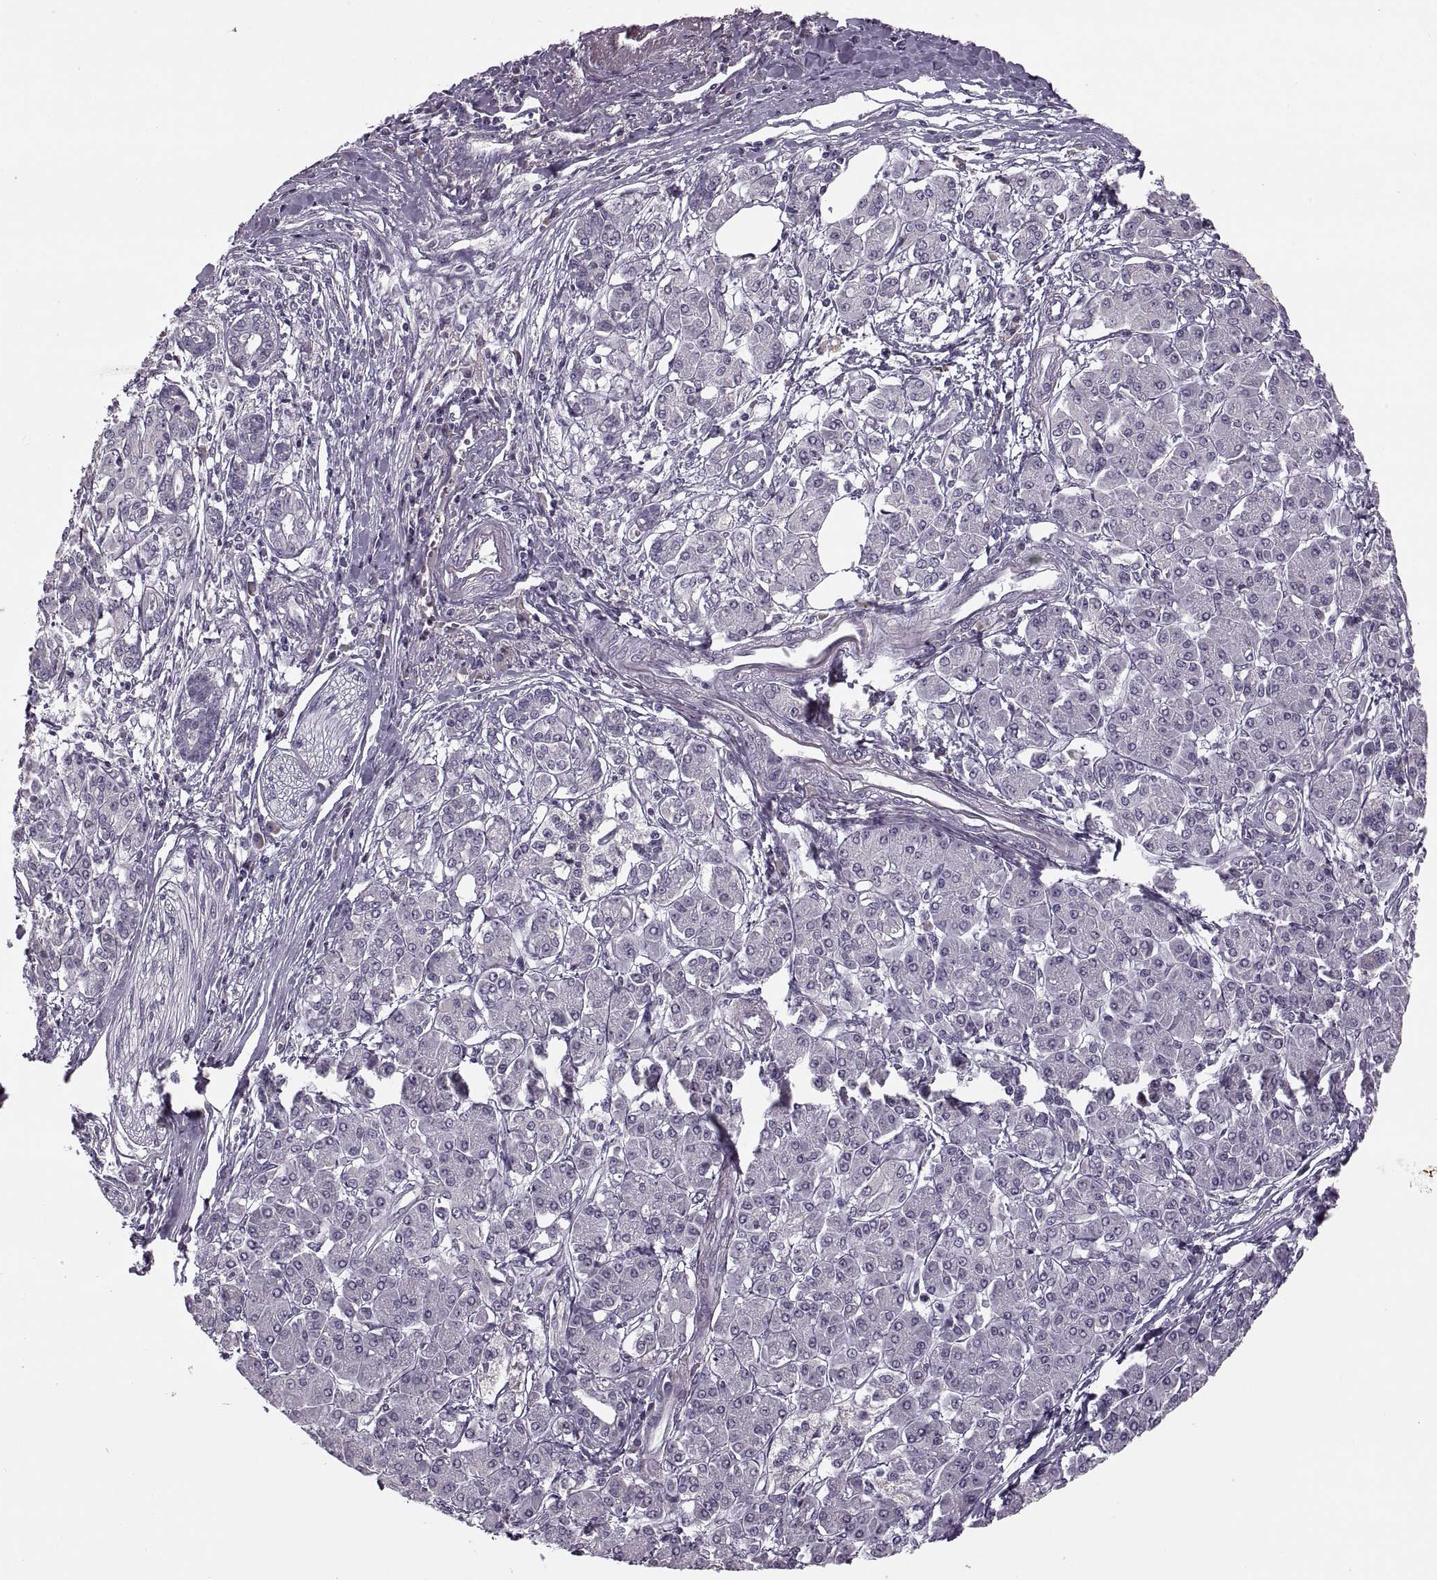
{"staining": {"intensity": "negative", "quantity": "none", "location": "none"}, "tissue": "pancreatic cancer", "cell_type": "Tumor cells", "image_type": "cancer", "snomed": [{"axis": "morphology", "description": "Adenocarcinoma, NOS"}, {"axis": "topography", "description": "Pancreas"}], "caption": "Immunohistochemistry micrograph of human pancreatic adenocarcinoma stained for a protein (brown), which reveals no expression in tumor cells. Nuclei are stained in blue.", "gene": "CACNA1F", "patient": {"sex": "female", "age": 68}}